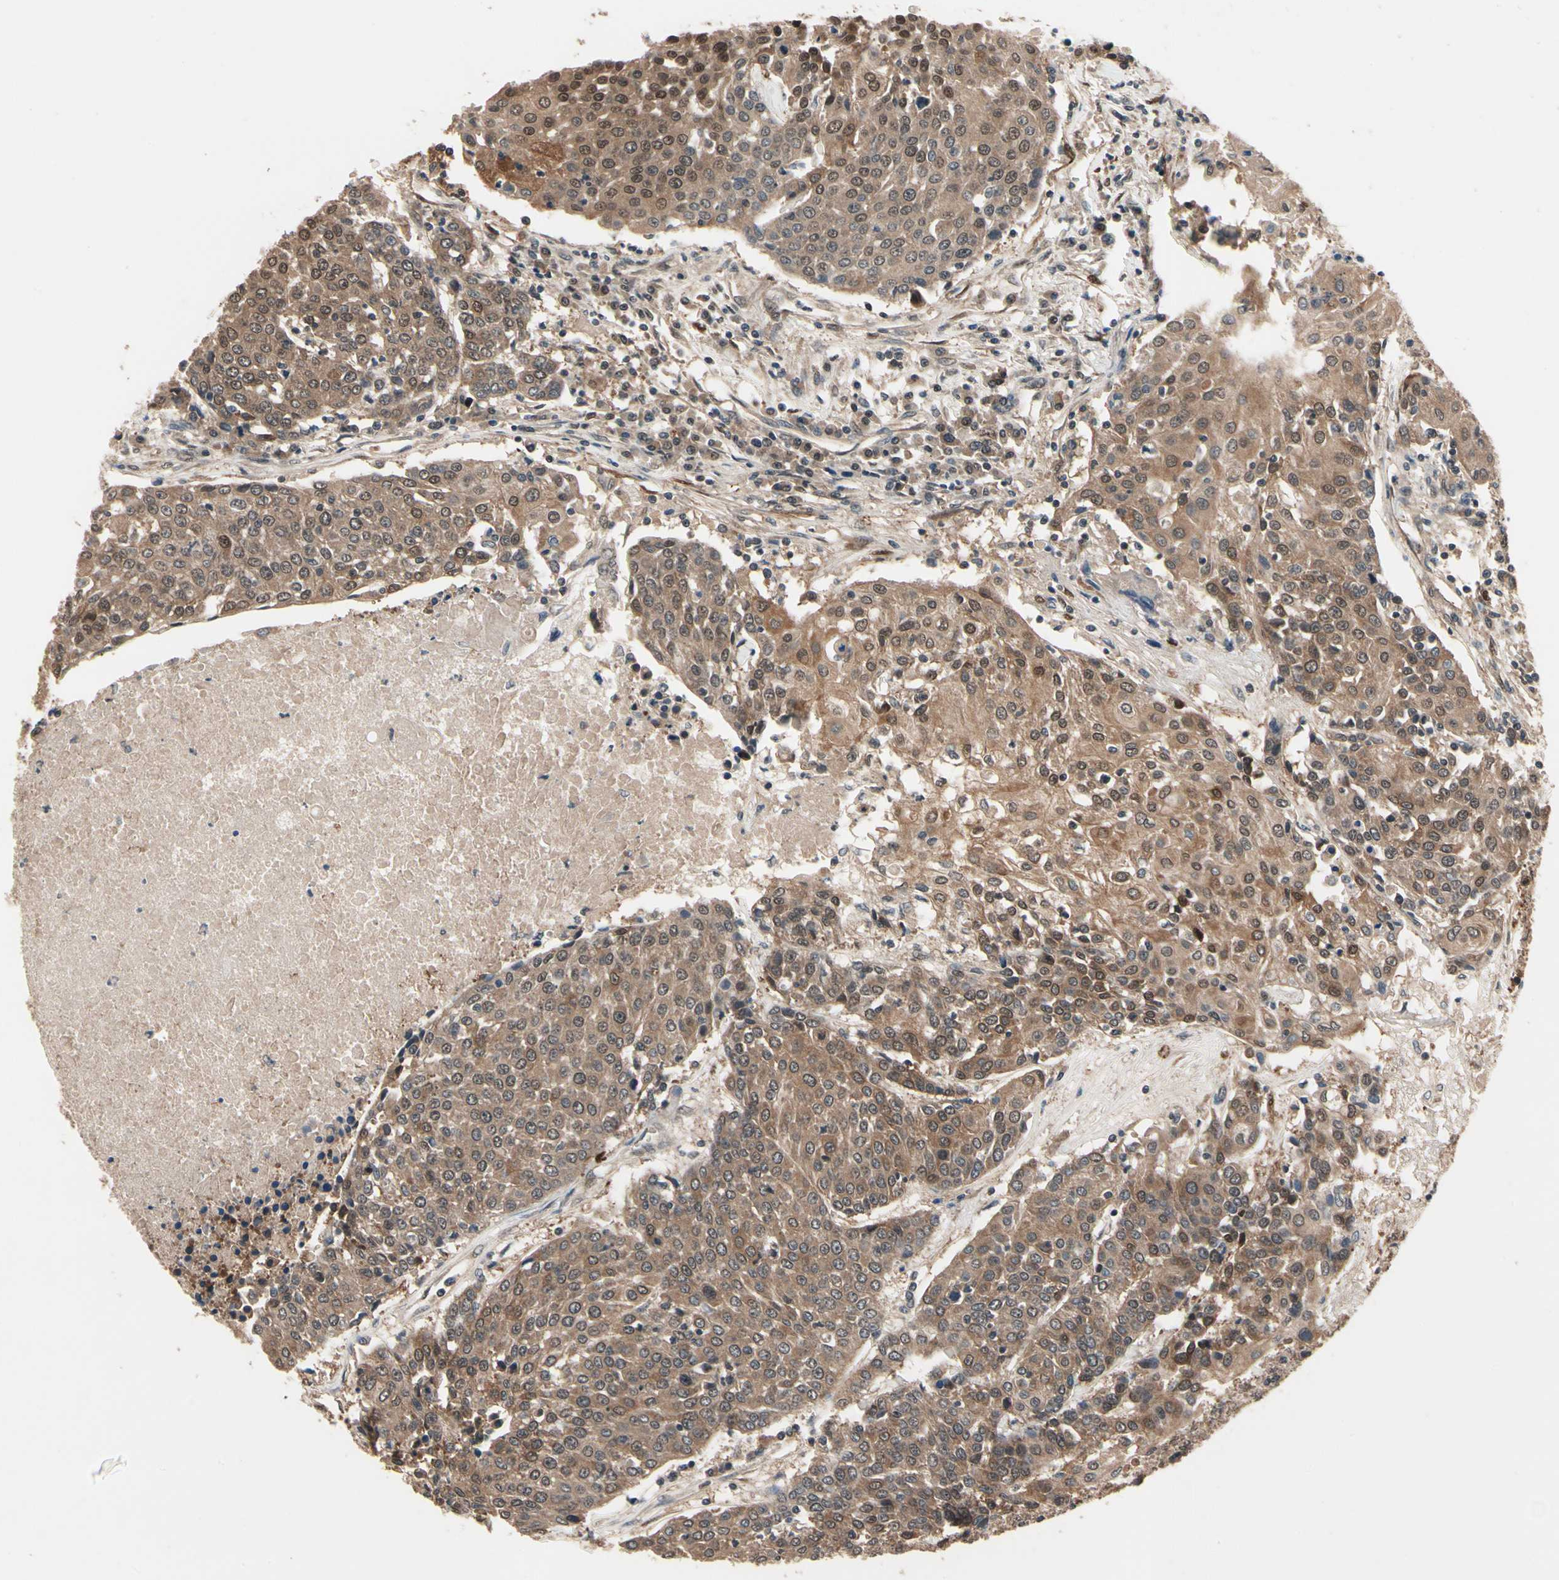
{"staining": {"intensity": "moderate", "quantity": ">75%", "location": "cytoplasmic/membranous,nuclear"}, "tissue": "urothelial cancer", "cell_type": "Tumor cells", "image_type": "cancer", "snomed": [{"axis": "morphology", "description": "Urothelial carcinoma, High grade"}, {"axis": "topography", "description": "Urinary bladder"}], "caption": "DAB immunohistochemical staining of urothelial cancer exhibits moderate cytoplasmic/membranous and nuclear protein positivity in about >75% of tumor cells. The protein of interest is stained brown, and the nuclei are stained in blue (DAB IHC with brightfield microscopy, high magnification).", "gene": "PRDX6", "patient": {"sex": "female", "age": 85}}